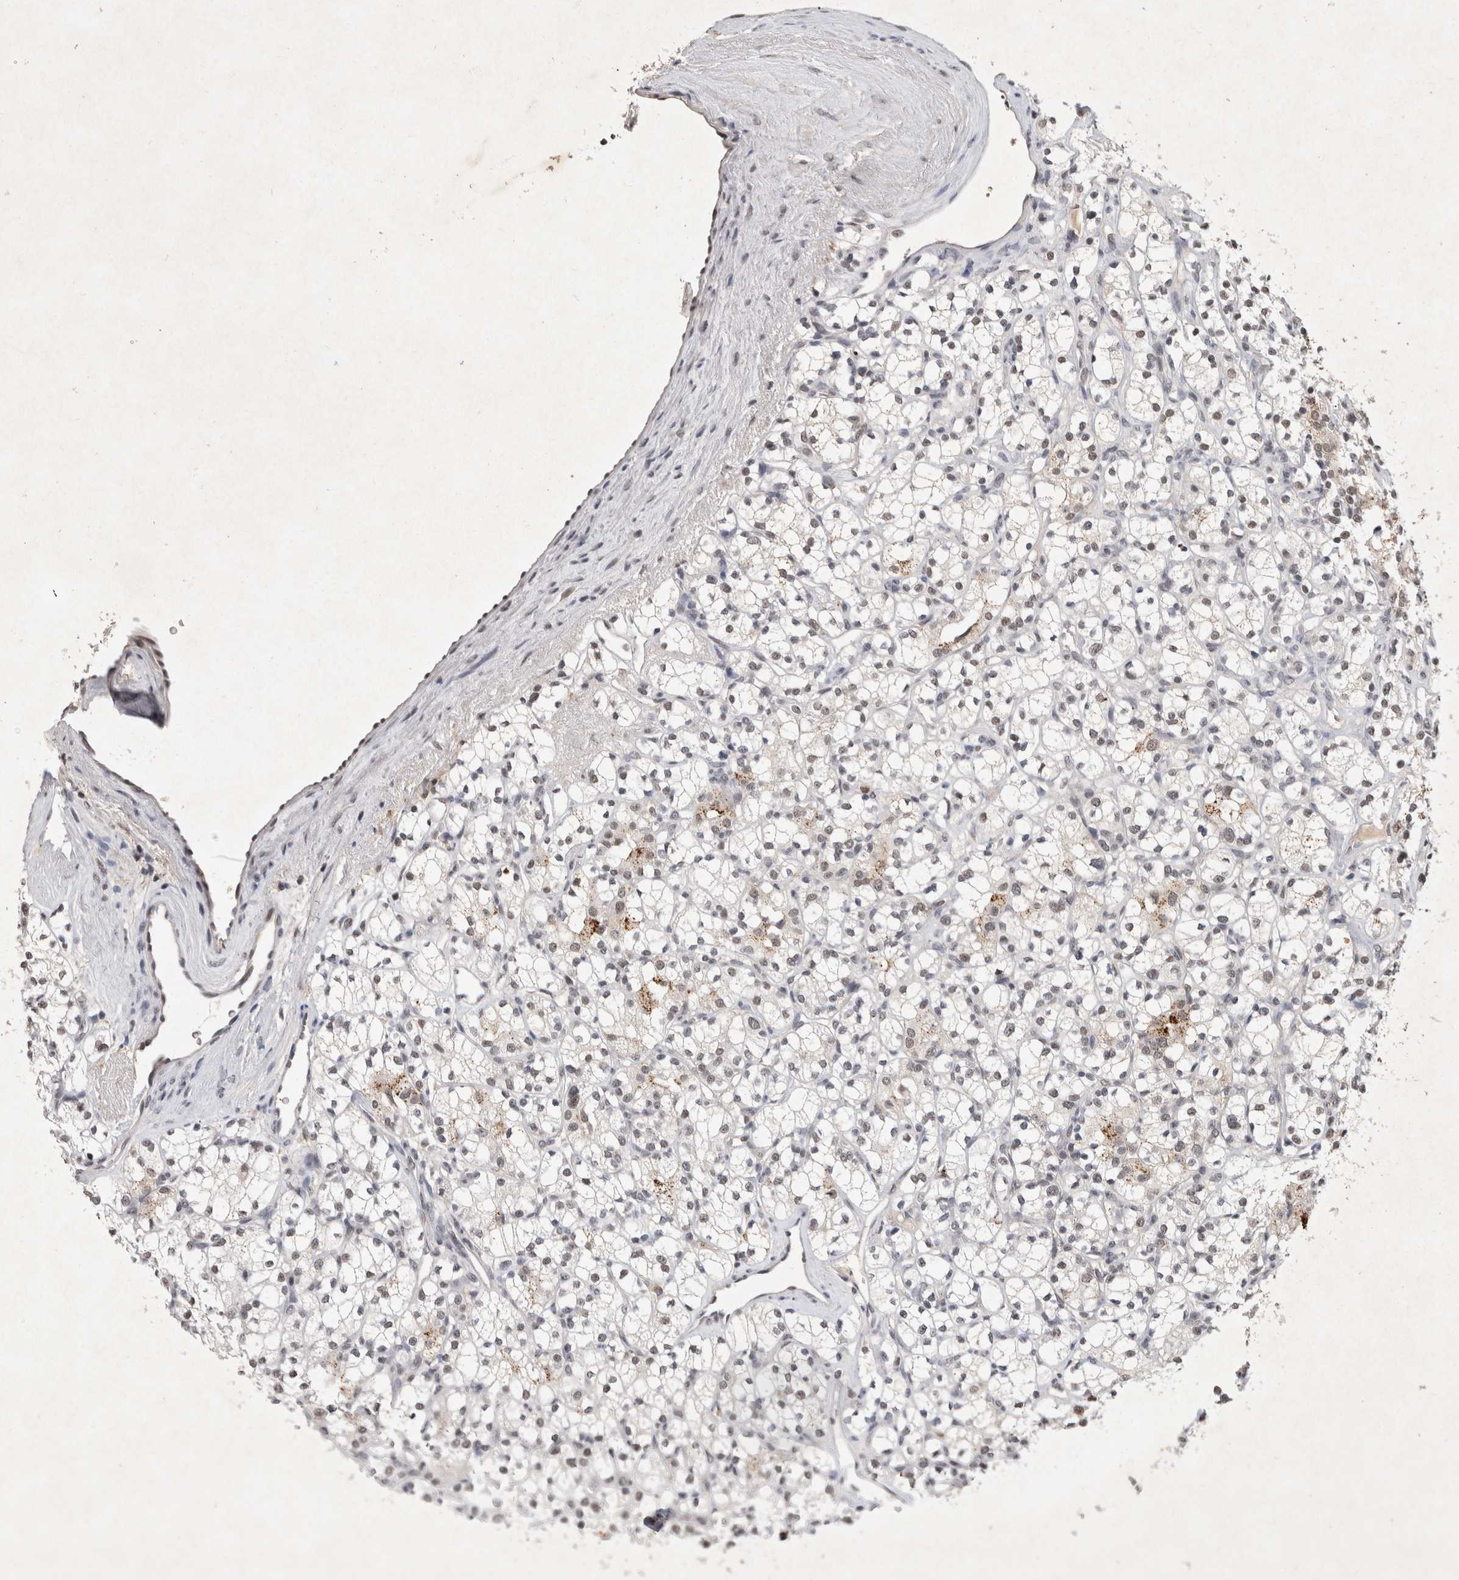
{"staining": {"intensity": "weak", "quantity": "<25%", "location": "cytoplasmic/membranous,nuclear"}, "tissue": "renal cancer", "cell_type": "Tumor cells", "image_type": "cancer", "snomed": [{"axis": "morphology", "description": "Adenocarcinoma, NOS"}, {"axis": "topography", "description": "Kidney"}], "caption": "DAB immunohistochemical staining of adenocarcinoma (renal) demonstrates no significant expression in tumor cells.", "gene": "XRCC5", "patient": {"sex": "male", "age": 77}}